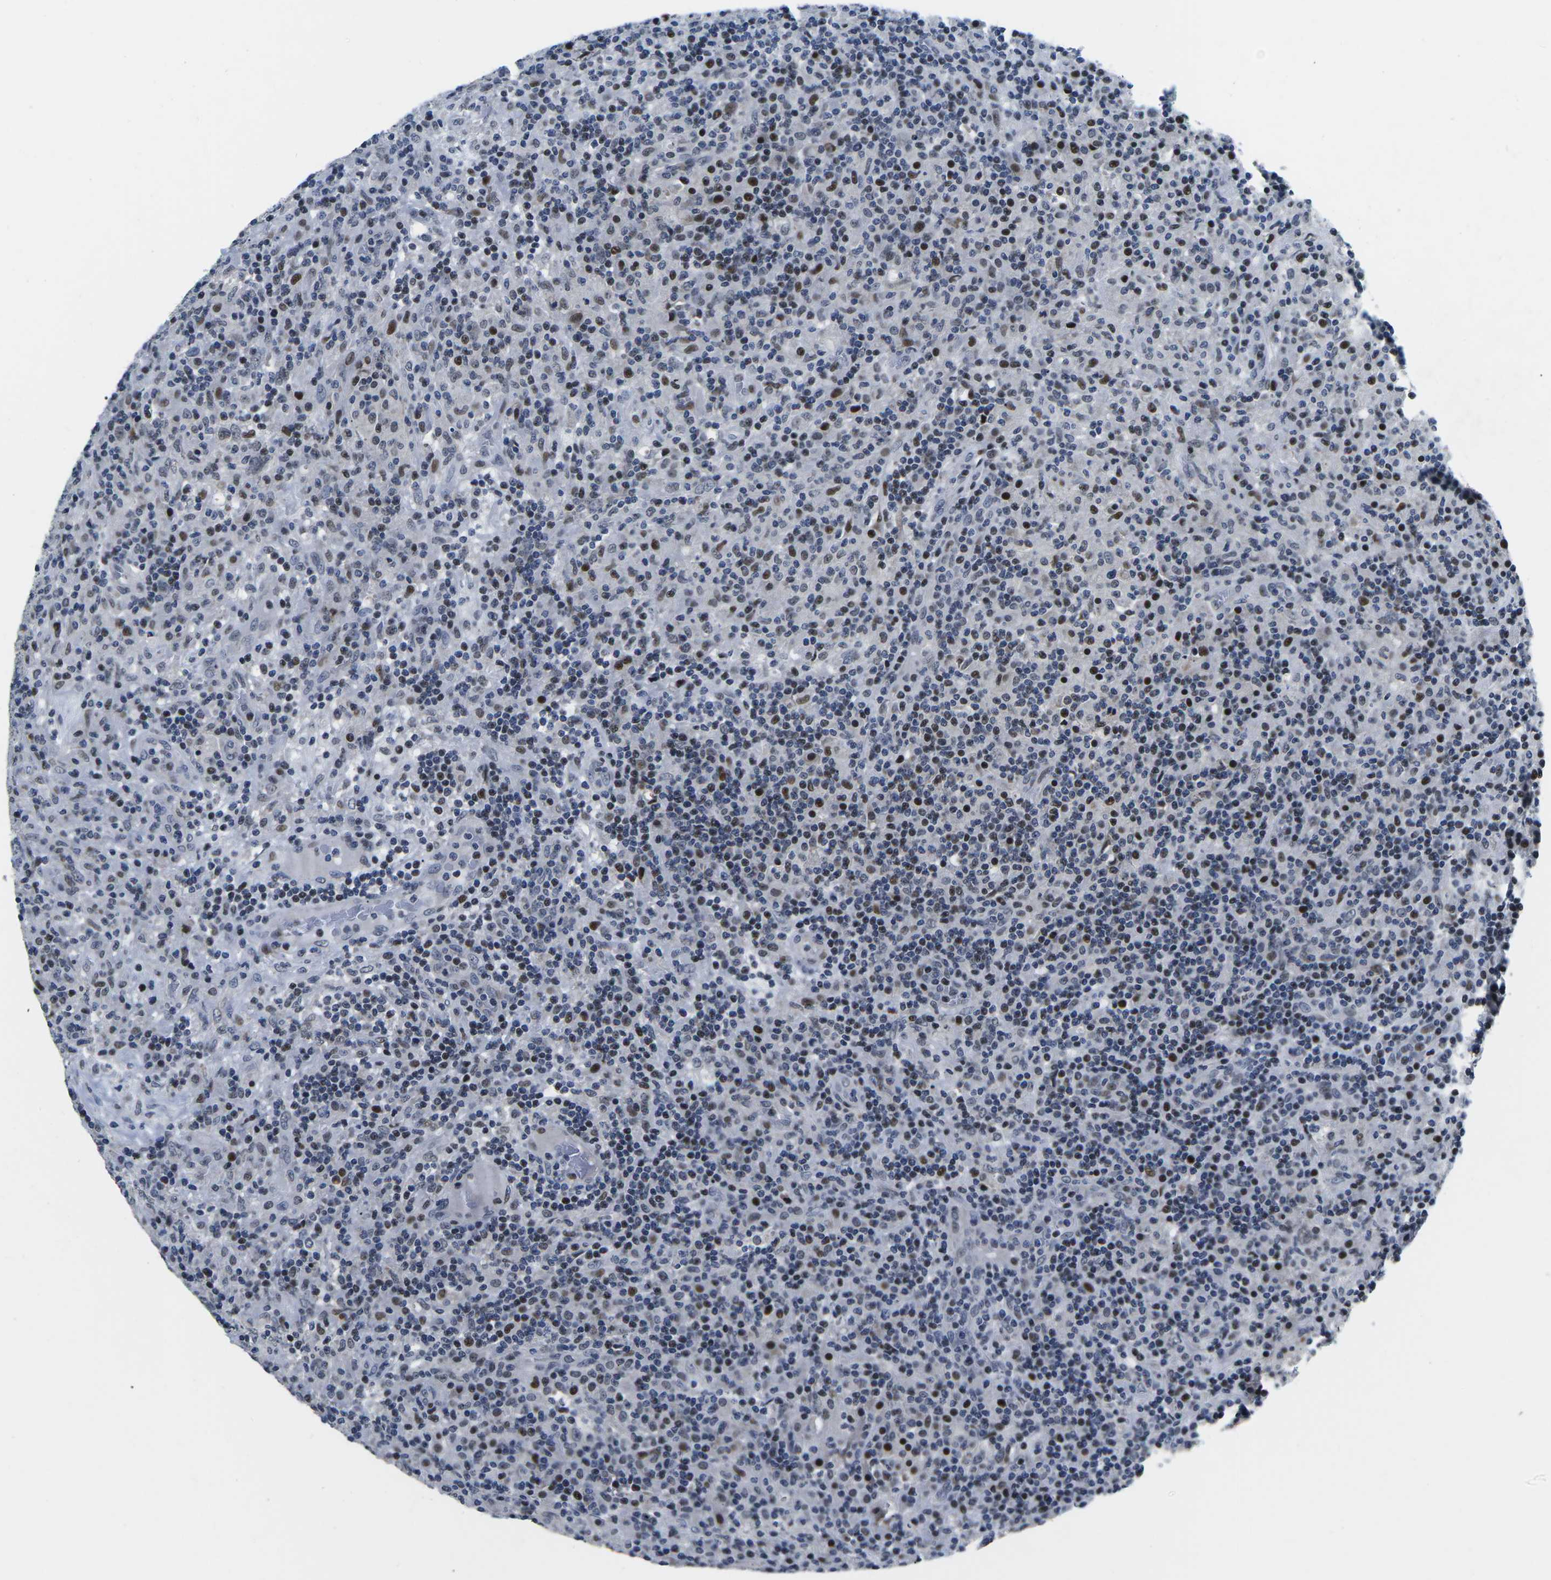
{"staining": {"intensity": "moderate", "quantity": "25%-75%", "location": "nuclear"}, "tissue": "lymphoma", "cell_type": "Tumor cells", "image_type": "cancer", "snomed": [{"axis": "morphology", "description": "Hodgkin's disease, NOS"}, {"axis": "topography", "description": "Lymph node"}], "caption": "This photomicrograph displays IHC staining of human lymphoma, with medium moderate nuclear expression in about 25%-75% of tumor cells.", "gene": "CDC73", "patient": {"sex": "male", "age": 70}}